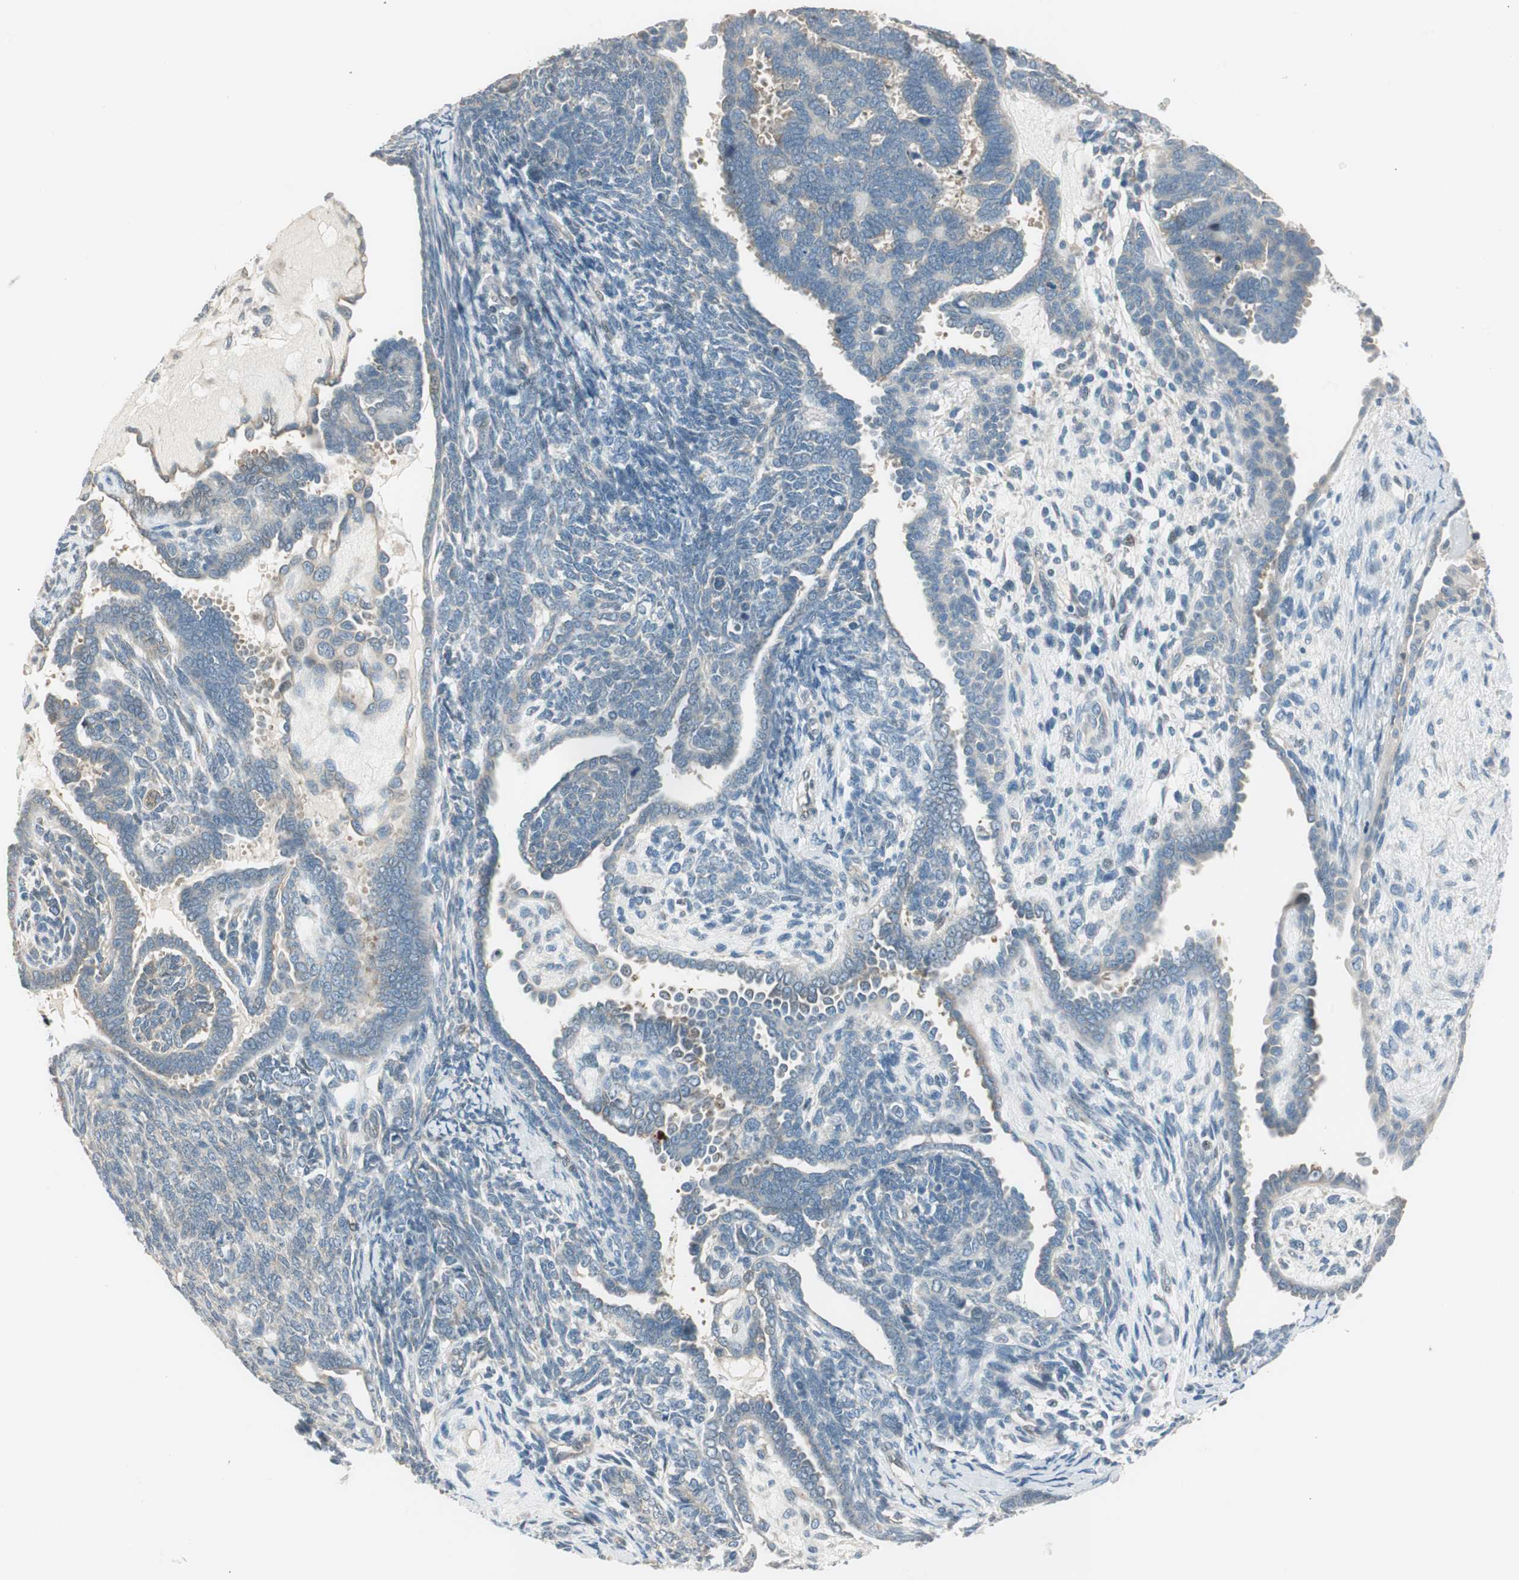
{"staining": {"intensity": "weak", "quantity": "<25%", "location": "cytoplasmic/membranous"}, "tissue": "endometrial cancer", "cell_type": "Tumor cells", "image_type": "cancer", "snomed": [{"axis": "morphology", "description": "Neoplasm, malignant, NOS"}, {"axis": "topography", "description": "Endometrium"}], "caption": "IHC histopathology image of endometrial cancer stained for a protein (brown), which reveals no expression in tumor cells. (DAB immunohistochemistry, high magnification).", "gene": "CGRRF1", "patient": {"sex": "female", "age": 74}}